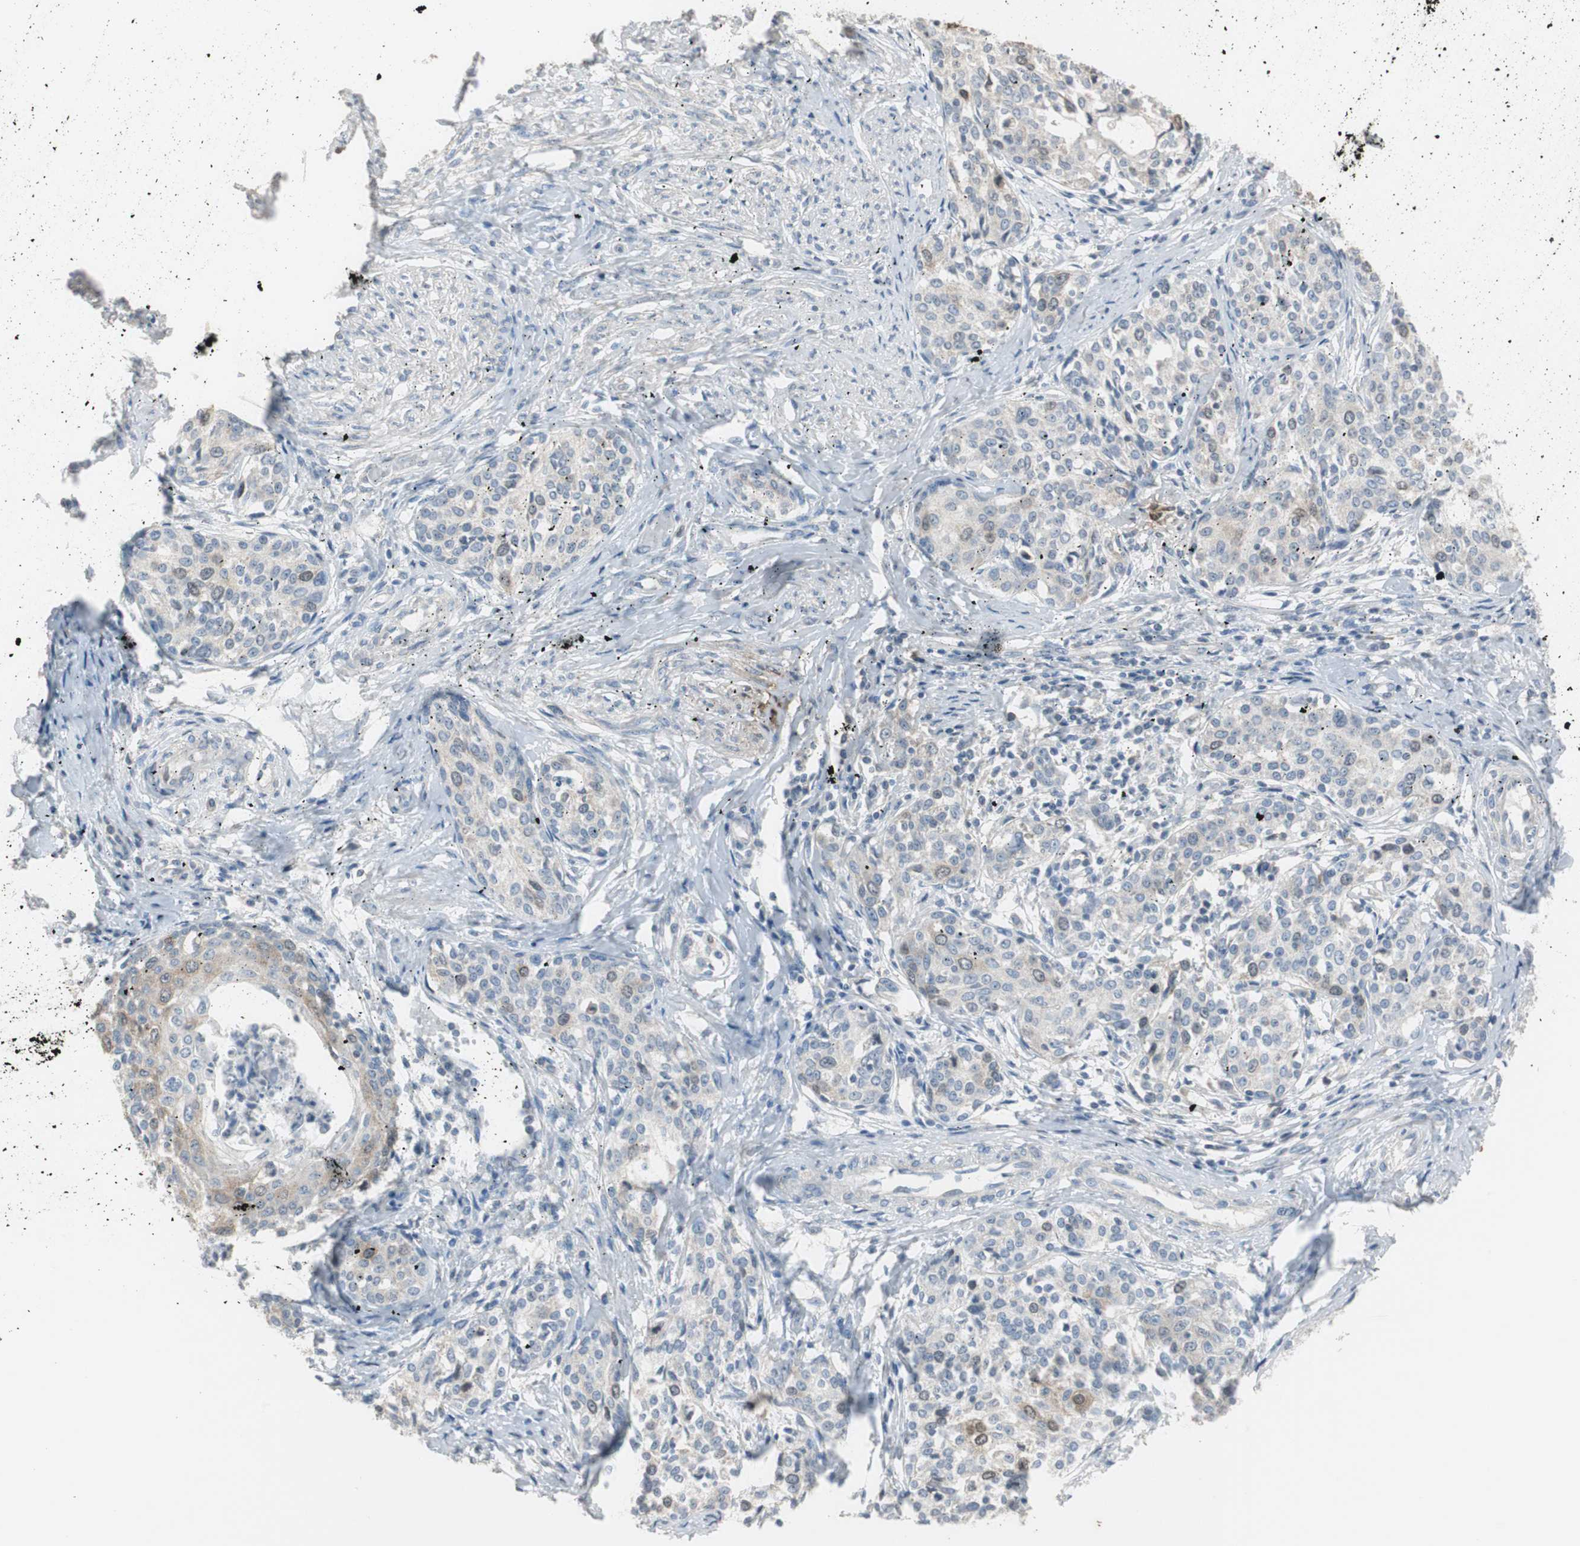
{"staining": {"intensity": "negative", "quantity": "none", "location": "none"}, "tissue": "cervical cancer", "cell_type": "Tumor cells", "image_type": "cancer", "snomed": [{"axis": "morphology", "description": "Squamous cell carcinoma, NOS"}, {"axis": "morphology", "description": "Adenocarcinoma, NOS"}, {"axis": "topography", "description": "Cervix"}], "caption": "Tumor cells are negative for protein expression in human cervical cancer.", "gene": "TK1", "patient": {"sex": "female", "age": 52}}